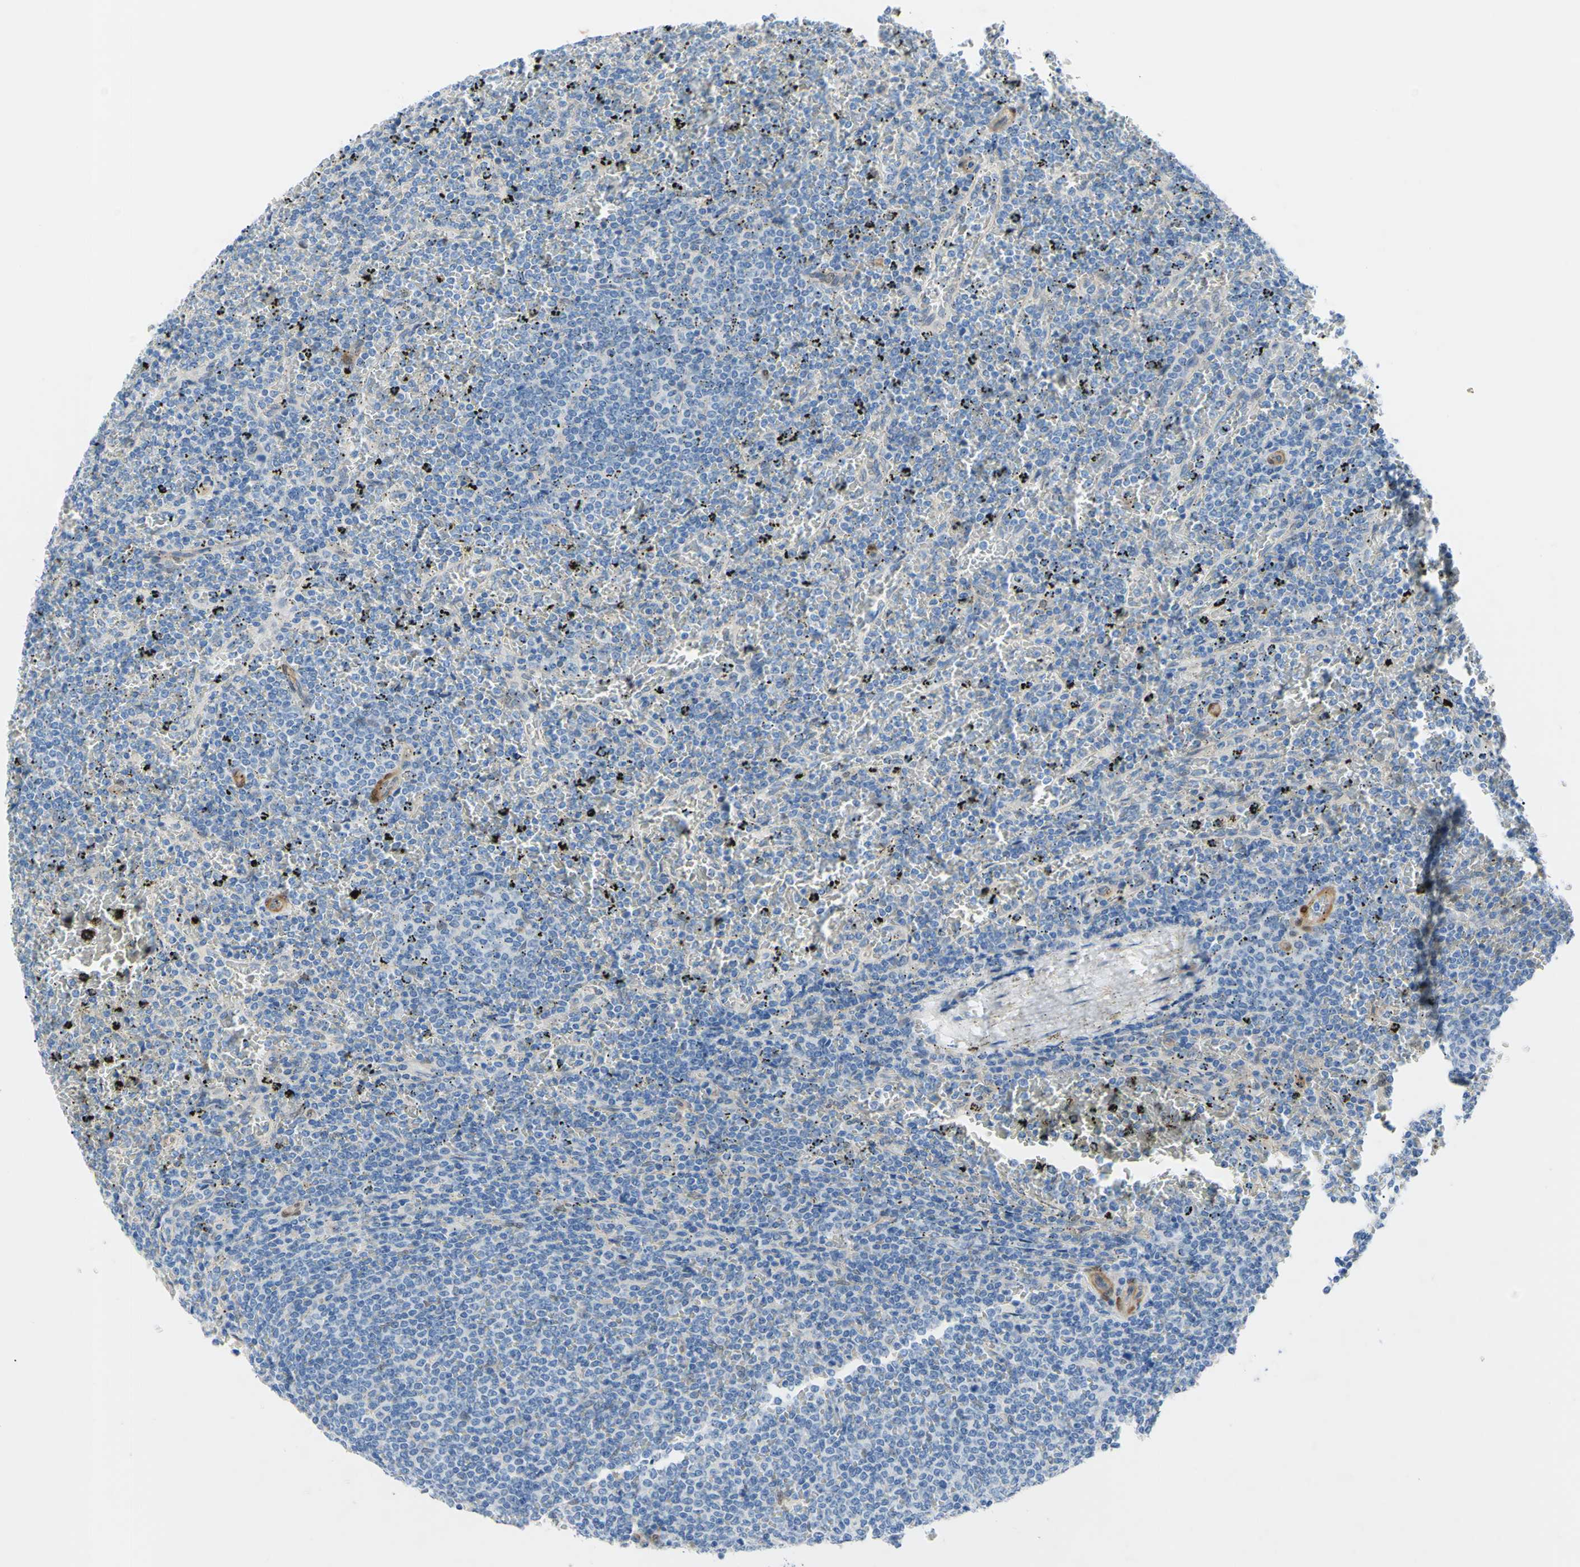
{"staining": {"intensity": "weak", "quantity": "<25%", "location": "cytoplasmic/membranous"}, "tissue": "lymphoma", "cell_type": "Tumor cells", "image_type": "cancer", "snomed": [{"axis": "morphology", "description": "Malignant lymphoma, non-Hodgkin's type, Low grade"}, {"axis": "topography", "description": "Spleen"}], "caption": "This is an IHC photomicrograph of human lymphoma. There is no expression in tumor cells.", "gene": "NOL3", "patient": {"sex": "female", "age": 77}}